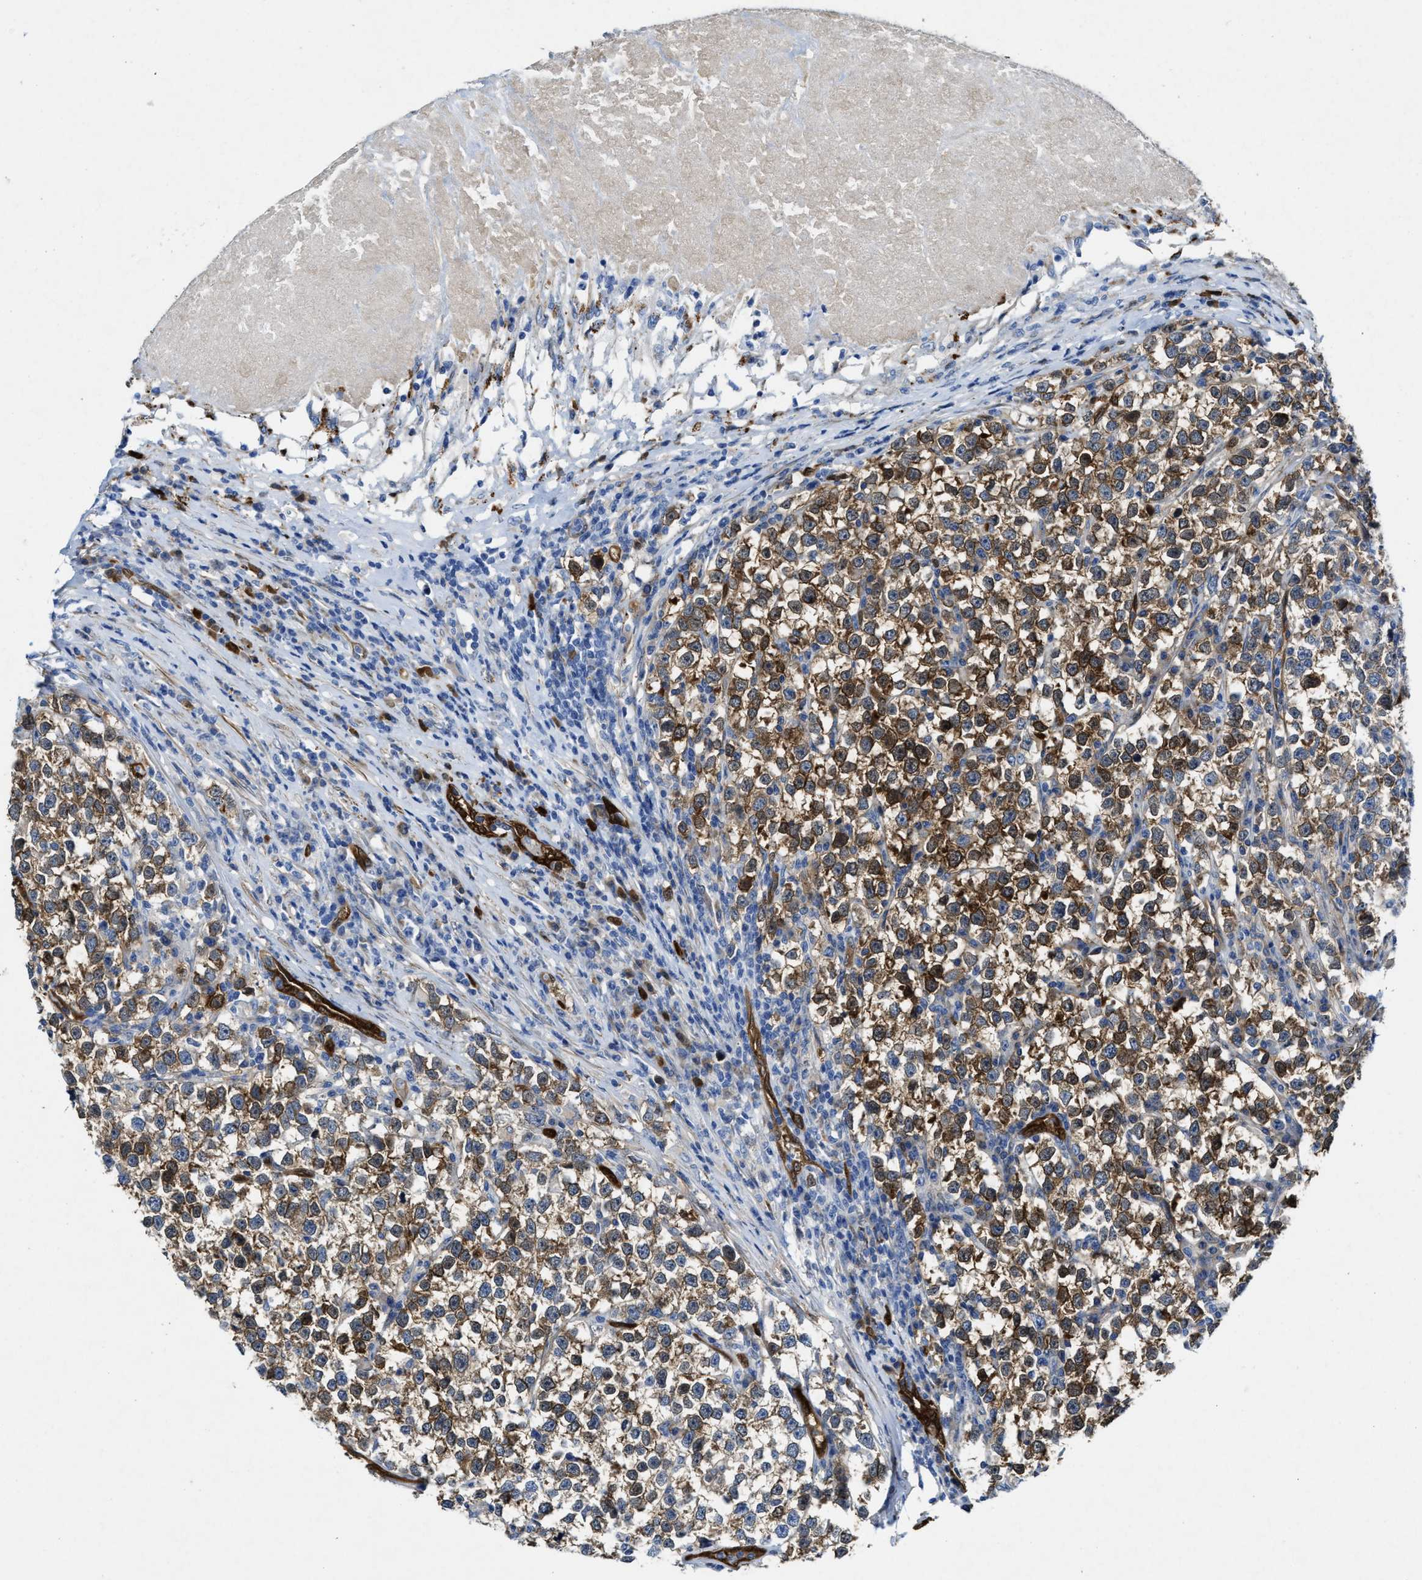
{"staining": {"intensity": "moderate", "quantity": ">75%", "location": "cytoplasmic/membranous"}, "tissue": "testis cancer", "cell_type": "Tumor cells", "image_type": "cancer", "snomed": [{"axis": "morphology", "description": "Normal tissue, NOS"}, {"axis": "morphology", "description": "Seminoma, NOS"}, {"axis": "topography", "description": "Testis"}], "caption": "Immunohistochemistry (DAB) staining of human seminoma (testis) exhibits moderate cytoplasmic/membranous protein staining in about >75% of tumor cells.", "gene": "ASS1", "patient": {"sex": "male", "age": 43}}